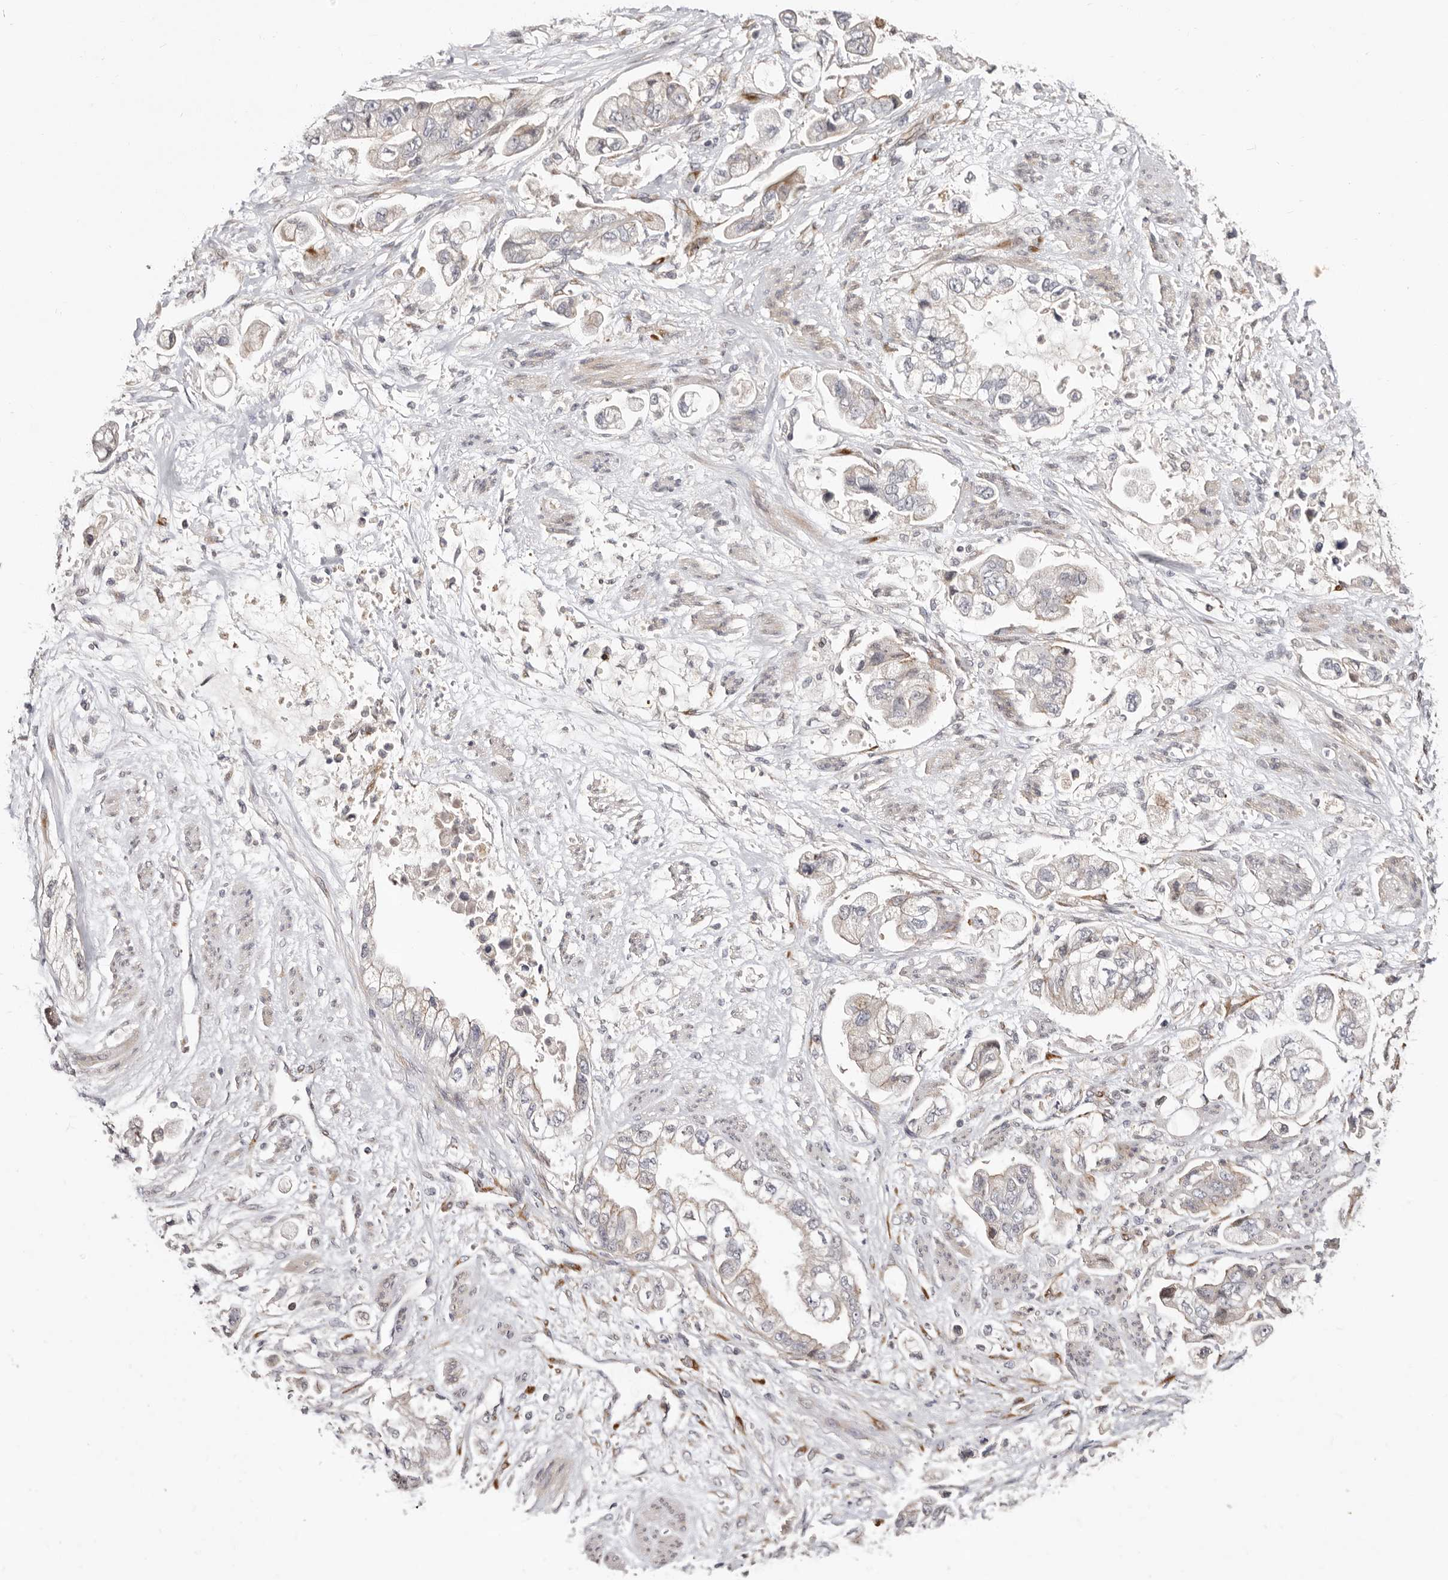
{"staining": {"intensity": "weak", "quantity": "<25%", "location": "cytoplasmic/membranous"}, "tissue": "stomach cancer", "cell_type": "Tumor cells", "image_type": "cancer", "snomed": [{"axis": "morphology", "description": "Adenocarcinoma, NOS"}, {"axis": "topography", "description": "Stomach"}], "caption": "DAB (3,3'-diaminobenzidine) immunohistochemical staining of human adenocarcinoma (stomach) reveals no significant positivity in tumor cells. (DAB (3,3'-diaminobenzidine) immunohistochemistry (IHC), high magnification).", "gene": "SRCAP", "patient": {"sex": "male", "age": 62}}